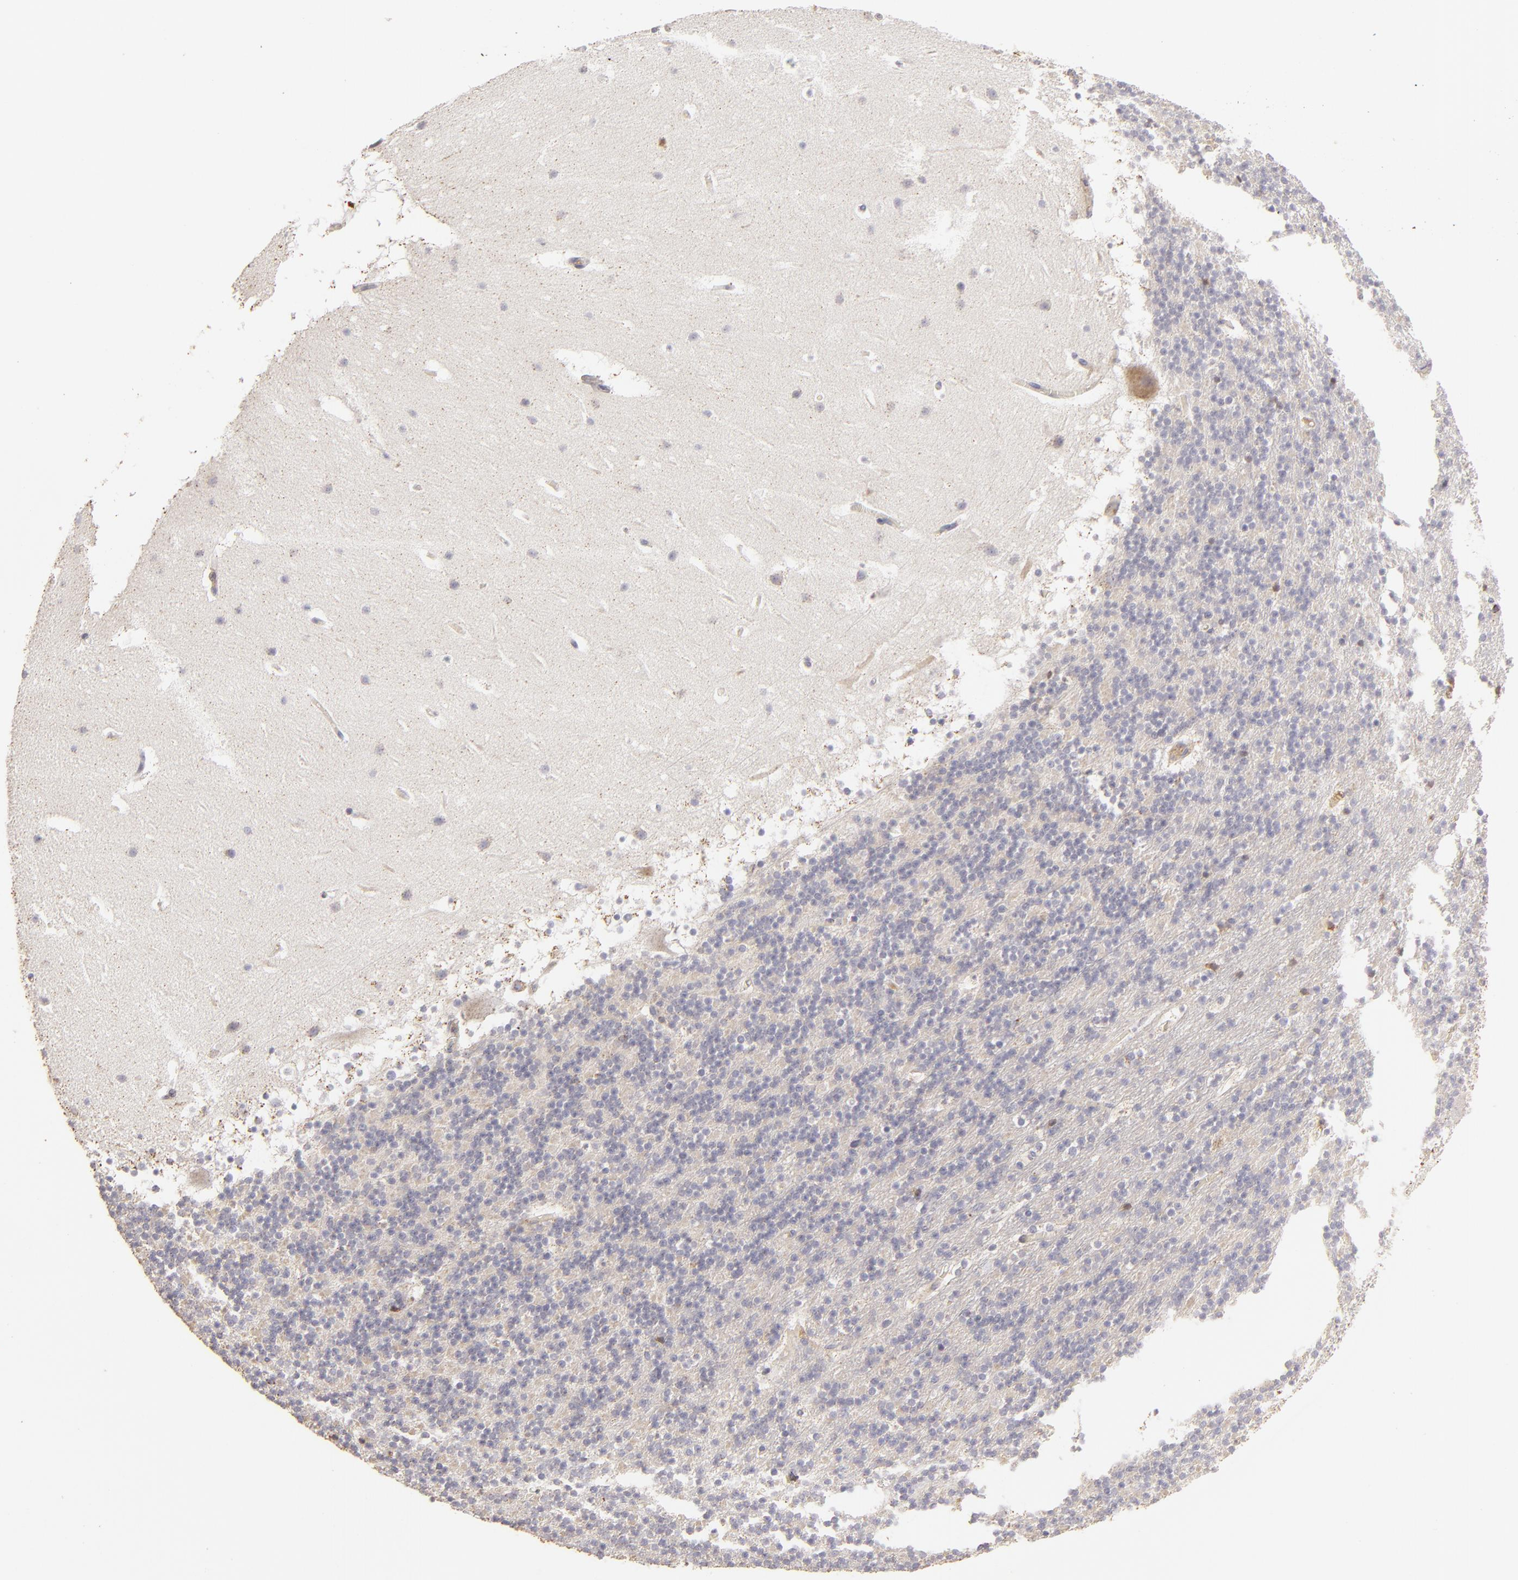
{"staining": {"intensity": "moderate", "quantity": "<25%", "location": "cytoplasmic/membranous"}, "tissue": "cerebellum", "cell_type": "Cells in granular layer", "image_type": "normal", "snomed": [{"axis": "morphology", "description": "Normal tissue, NOS"}, {"axis": "topography", "description": "Cerebellum"}], "caption": "DAB (3,3'-diaminobenzidine) immunohistochemical staining of unremarkable cerebellum shows moderate cytoplasmic/membranous protein staining in about <25% of cells in granular layer. The staining was performed using DAB (3,3'-diaminobenzidine), with brown indicating positive protein expression. Nuclei are stained blue with hematoxylin.", "gene": "CFB", "patient": {"sex": "male", "age": 45}}